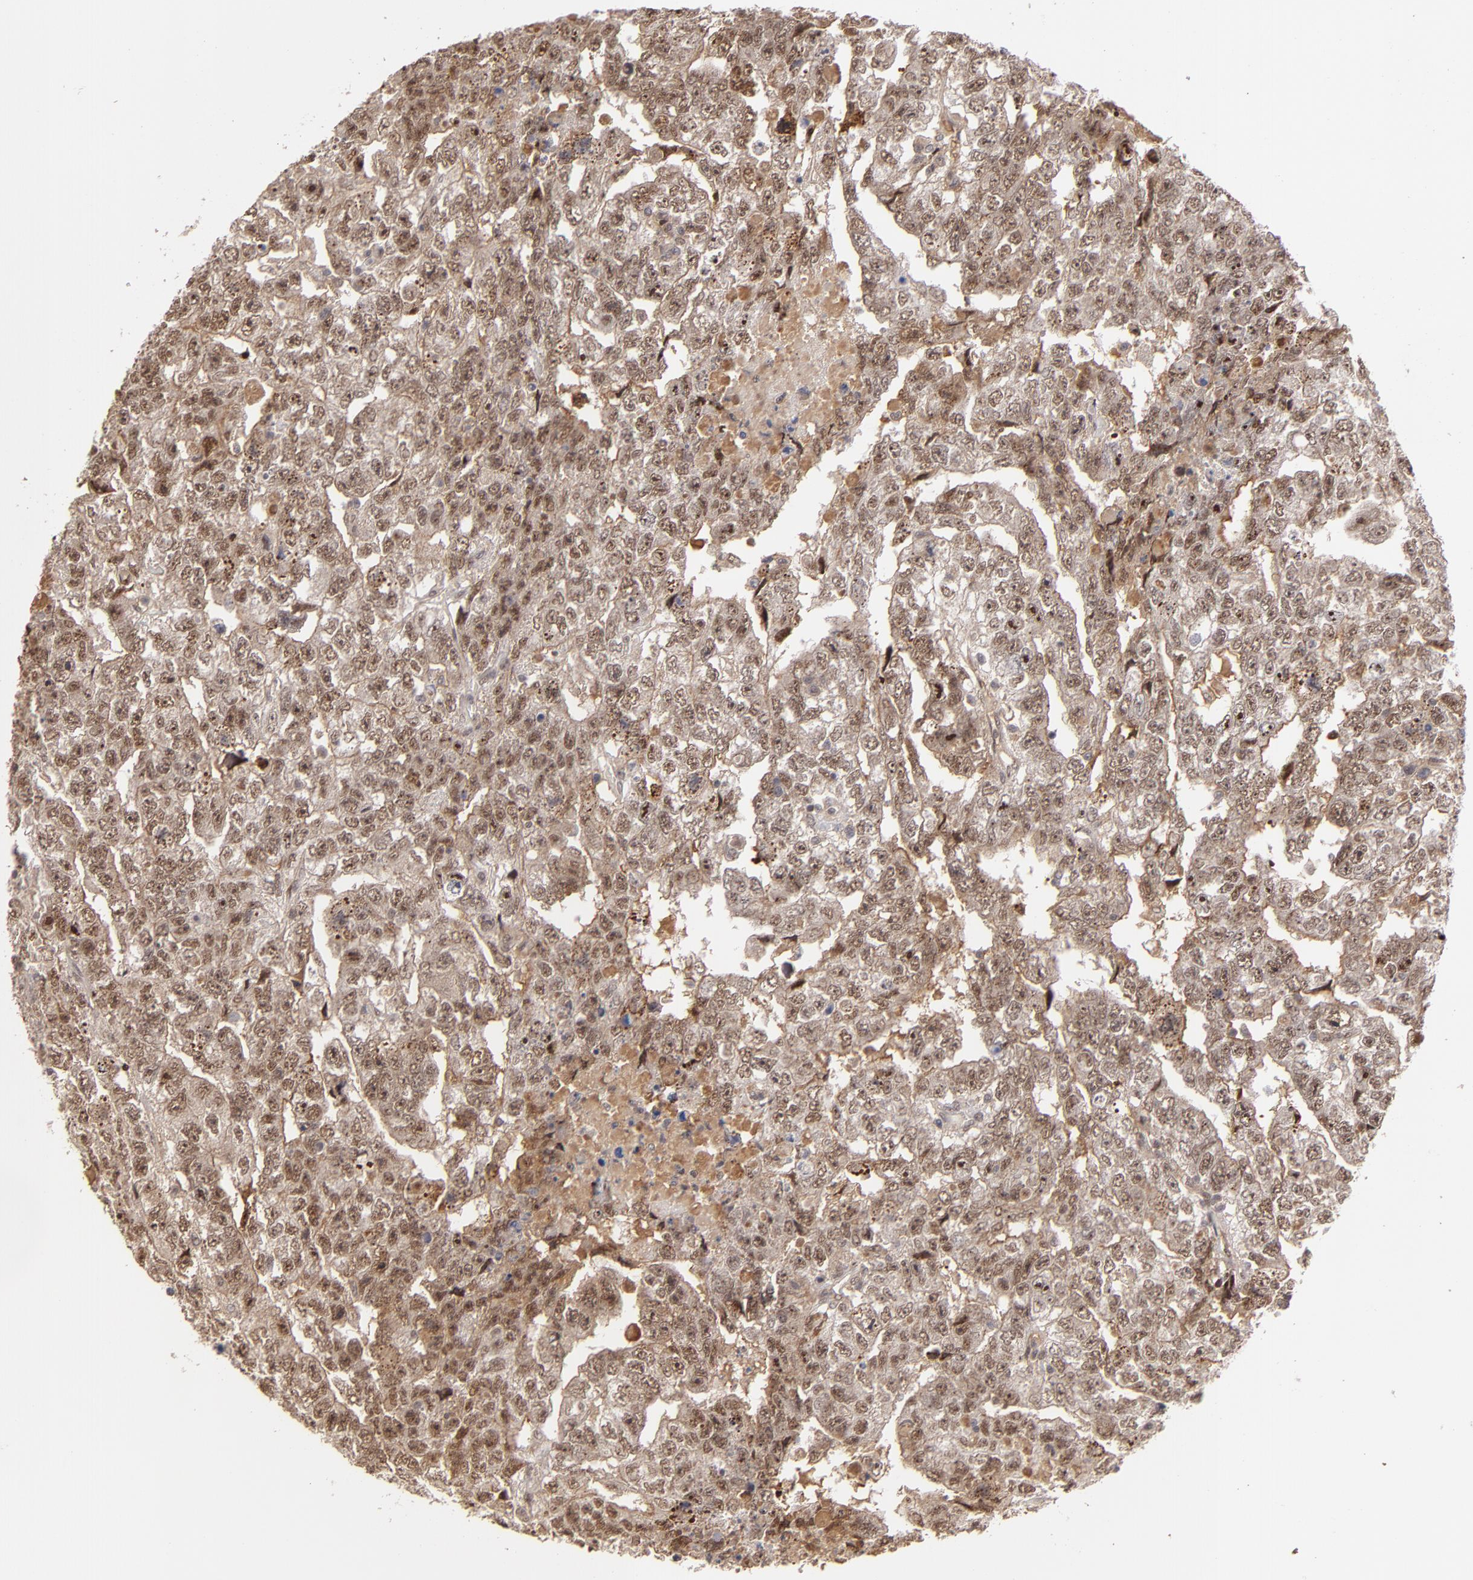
{"staining": {"intensity": "moderate", "quantity": ">75%", "location": "nuclear"}, "tissue": "testis cancer", "cell_type": "Tumor cells", "image_type": "cancer", "snomed": [{"axis": "morphology", "description": "Carcinoma, Embryonal, NOS"}, {"axis": "topography", "description": "Testis"}], "caption": "Tumor cells reveal medium levels of moderate nuclear expression in approximately >75% of cells in human testis embryonal carcinoma. (Brightfield microscopy of DAB IHC at high magnification).", "gene": "ZNF234", "patient": {"sex": "male", "age": 36}}